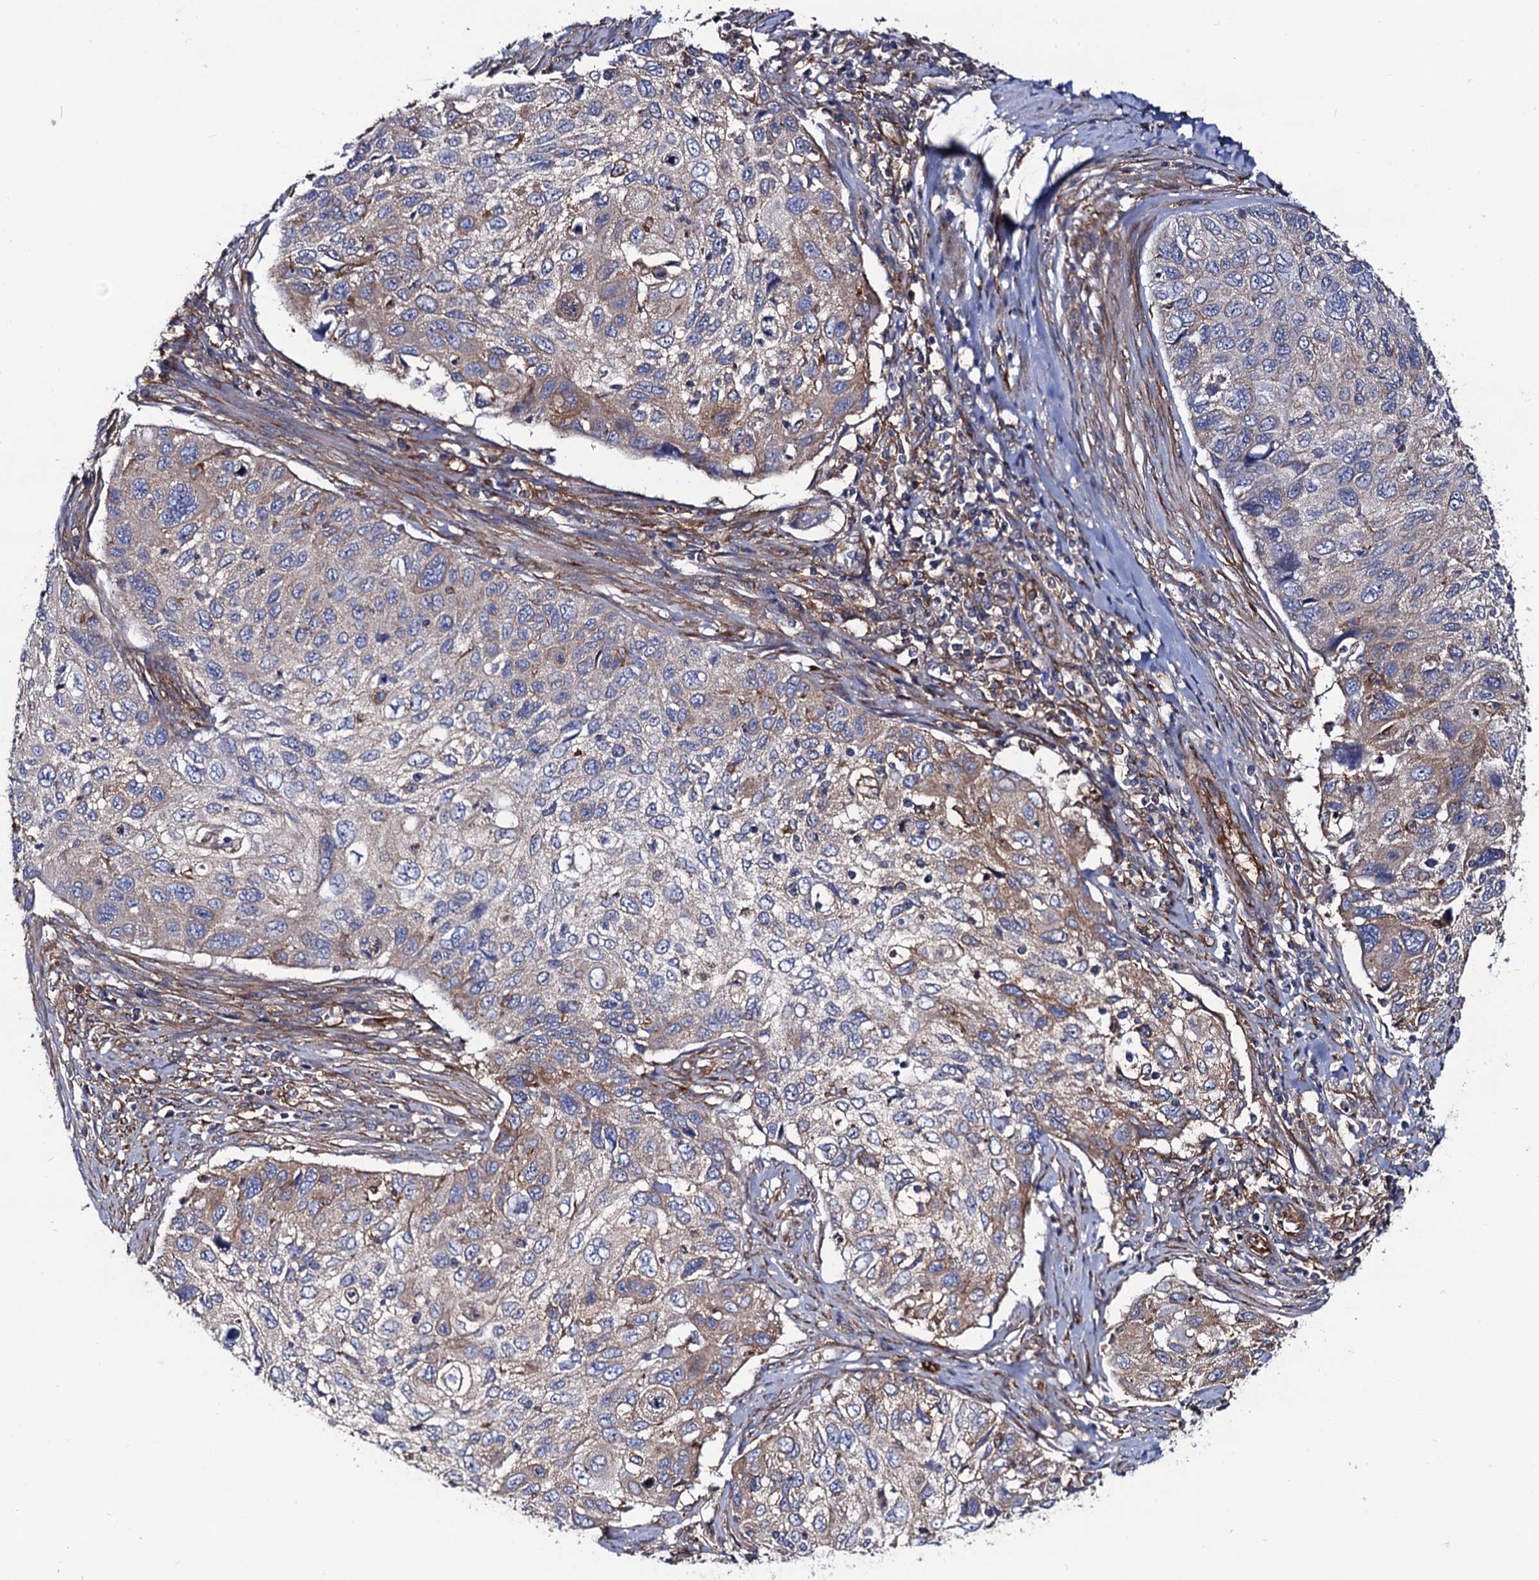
{"staining": {"intensity": "weak", "quantity": "<25%", "location": "cytoplasmic/membranous"}, "tissue": "cervical cancer", "cell_type": "Tumor cells", "image_type": "cancer", "snomed": [{"axis": "morphology", "description": "Squamous cell carcinoma, NOS"}, {"axis": "topography", "description": "Cervix"}], "caption": "A photomicrograph of human cervical squamous cell carcinoma is negative for staining in tumor cells. The staining was performed using DAB to visualize the protein expression in brown, while the nuclei were stained in blue with hematoxylin (Magnification: 20x).", "gene": "DYDC1", "patient": {"sex": "female", "age": 70}}